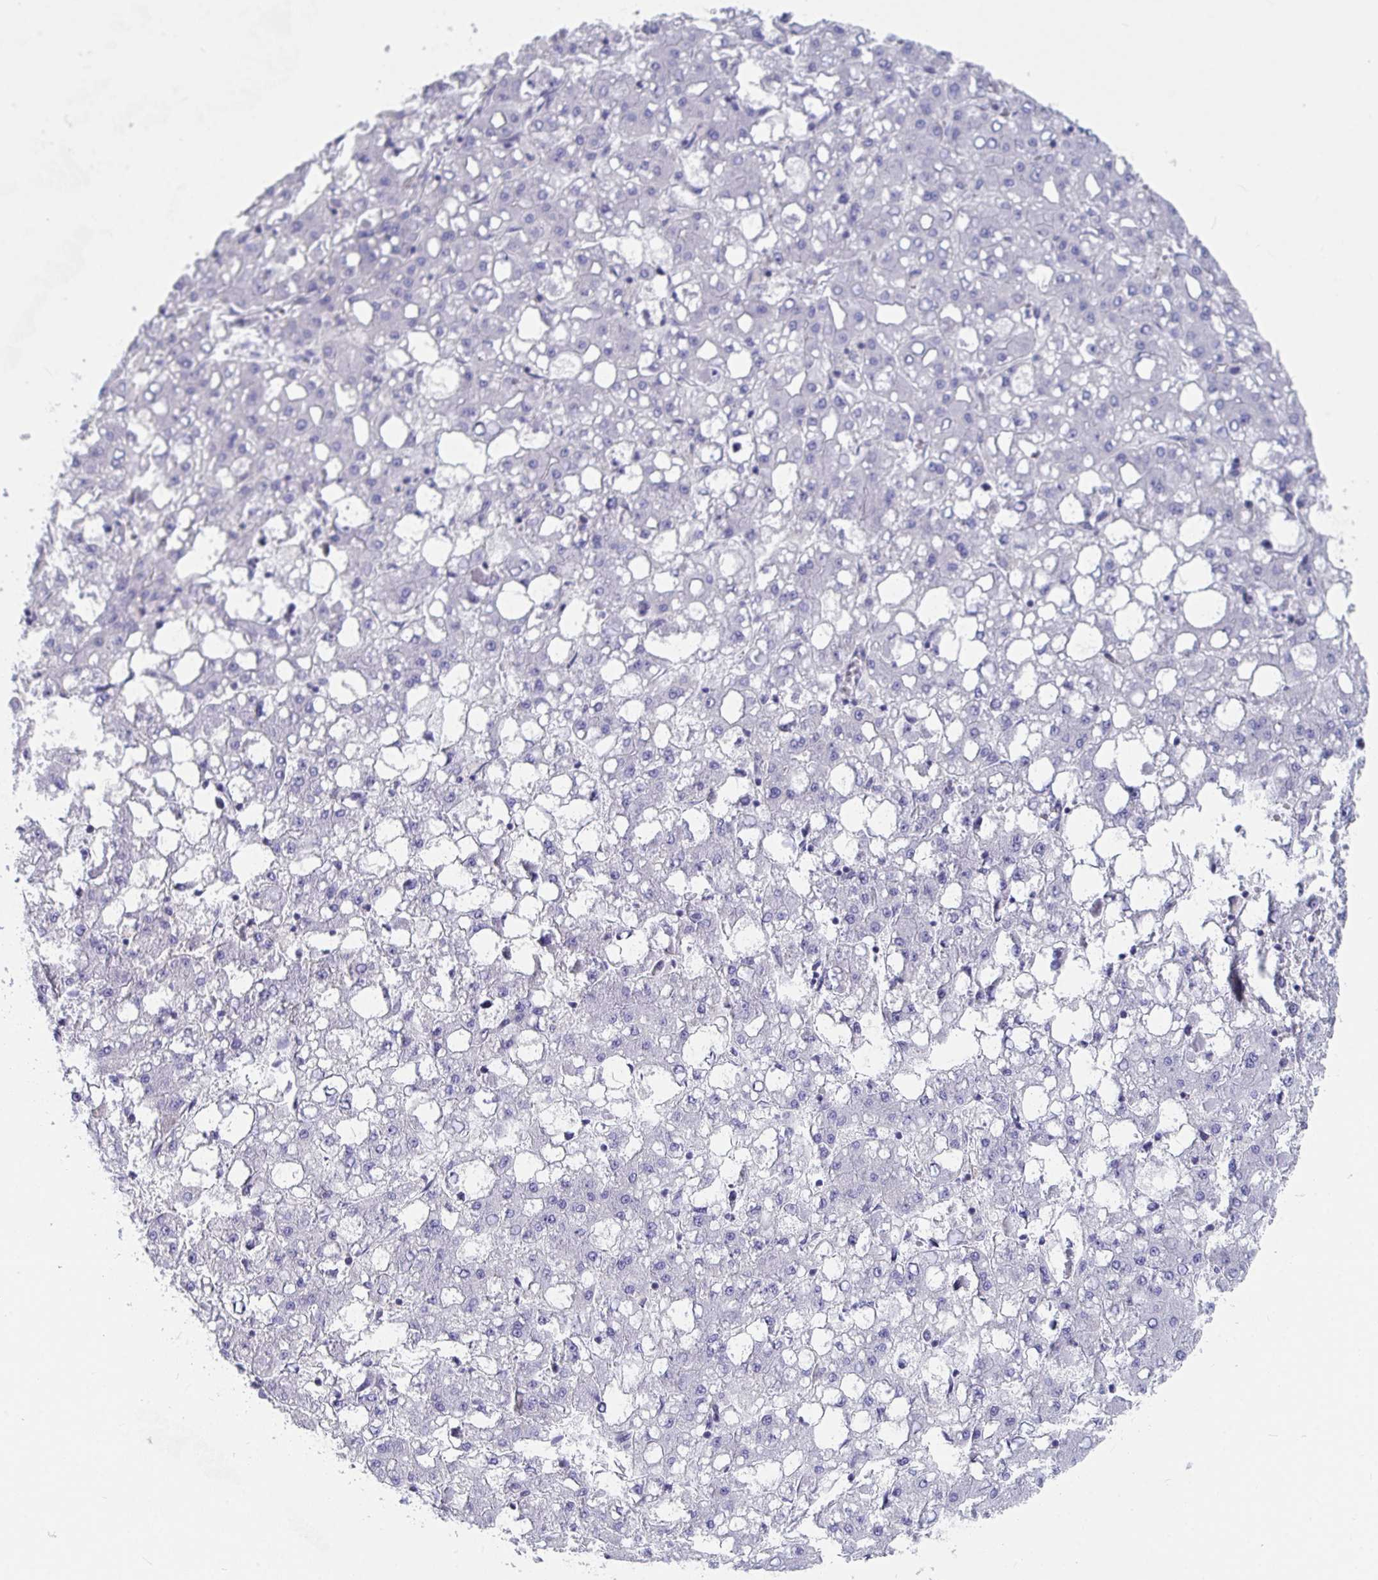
{"staining": {"intensity": "negative", "quantity": "none", "location": "none"}, "tissue": "liver cancer", "cell_type": "Tumor cells", "image_type": "cancer", "snomed": [{"axis": "morphology", "description": "Carcinoma, Hepatocellular, NOS"}, {"axis": "topography", "description": "Liver"}], "caption": "High magnification brightfield microscopy of liver cancer (hepatocellular carcinoma) stained with DAB (brown) and counterstained with hematoxylin (blue): tumor cells show no significant expression. (DAB (3,3'-diaminobenzidine) immunohistochemistry visualized using brightfield microscopy, high magnification).", "gene": "FAM156B", "patient": {"sex": "male", "age": 65}}